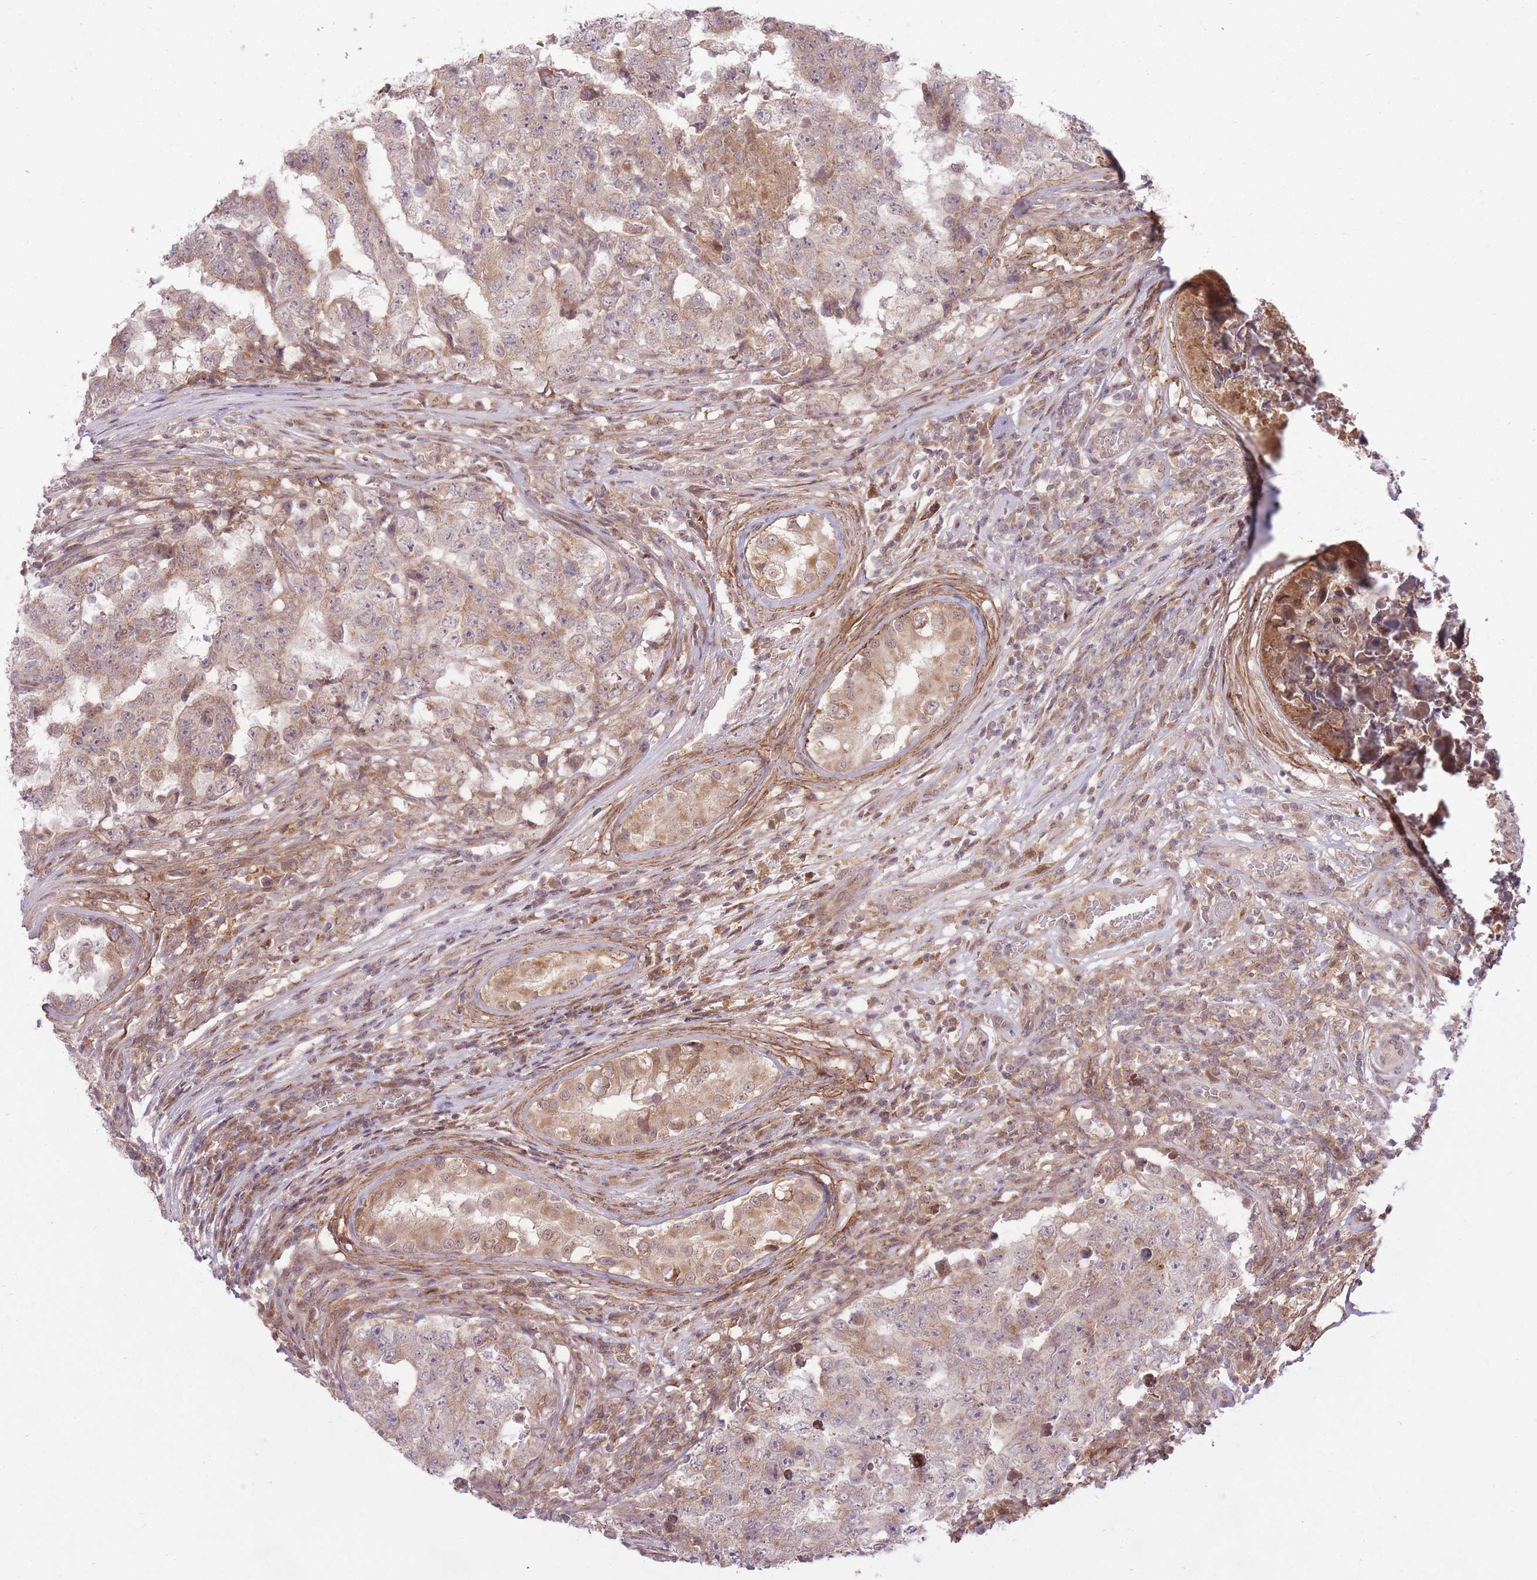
{"staining": {"intensity": "weak", "quantity": "25%-75%", "location": "cytoplasmic/membranous"}, "tissue": "testis cancer", "cell_type": "Tumor cells", "image_type": "cancer", "snomed": [{"axis": "morphology", "description": "Carcinoma, Embryonal, NOS"}, {"axis": "topography", "description": "Testis"}], "caption": "Human testis cancer (embryonal carcinoma) stained with a brown dye displays weak cytoplasmic/membranous positive expression in about 25%-75% of tumor cells.", "gene": "ZNF391", "patient": {"sex": "male", "age": 25}}